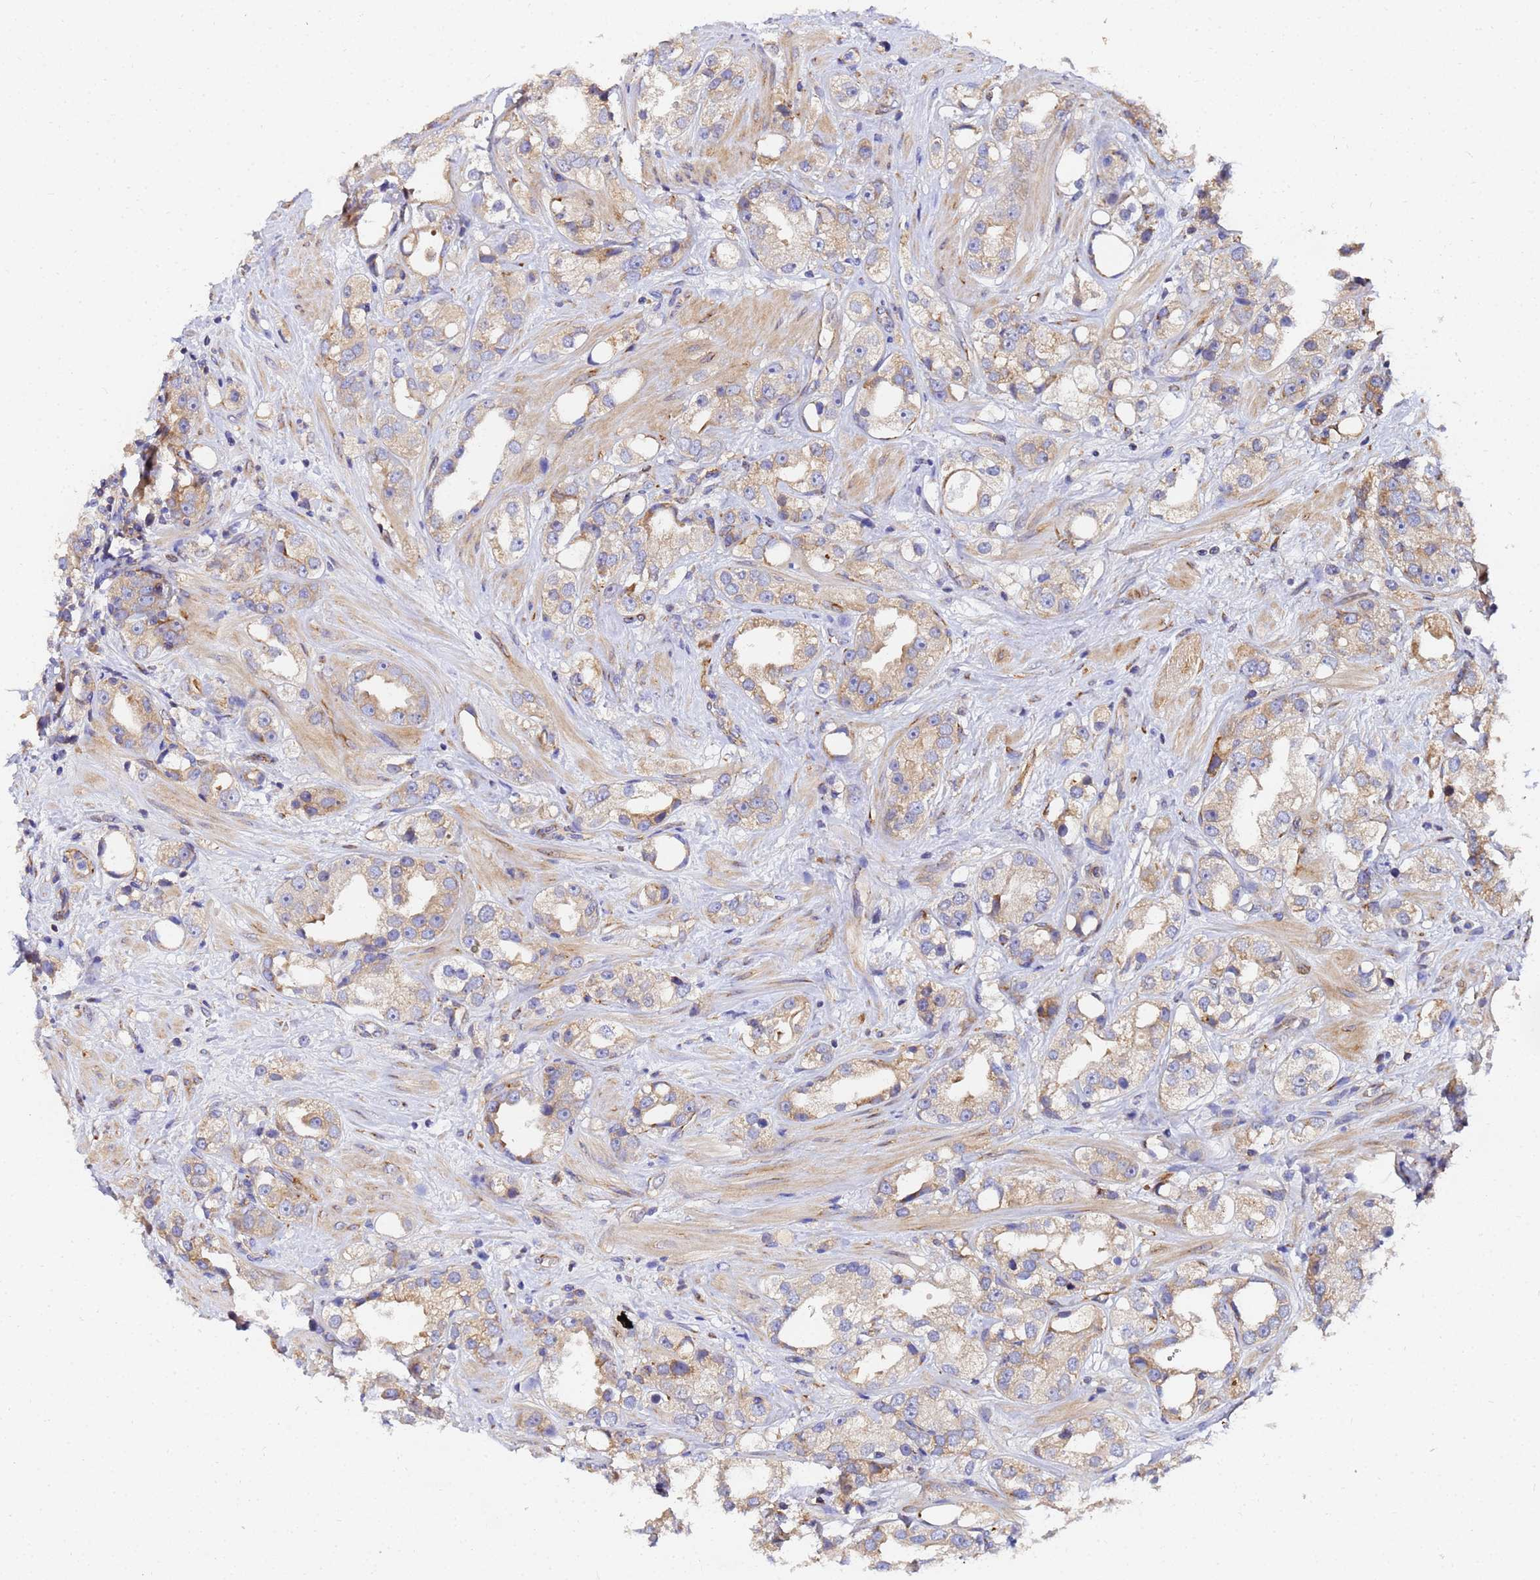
{"staining": {"intensity": "weak", "quantity": "25%-75%", "location": "cytoplasmic/membranous"}, "tissue": "prostate cancer", "cell_type": "Tumor cells", "image_type": "cancer", "snomed": [{"axis": "morphology", "description": "Adenocarcinoma, NOS"}, {"axis": "topography", "description": "Prostate"}], "caption": "Adenocarcinoma (prostate) stained with a protein marker displays weak staining in tumor cells.", "gene": "POM121", "patient": {"sex": "male", "age": 79}}